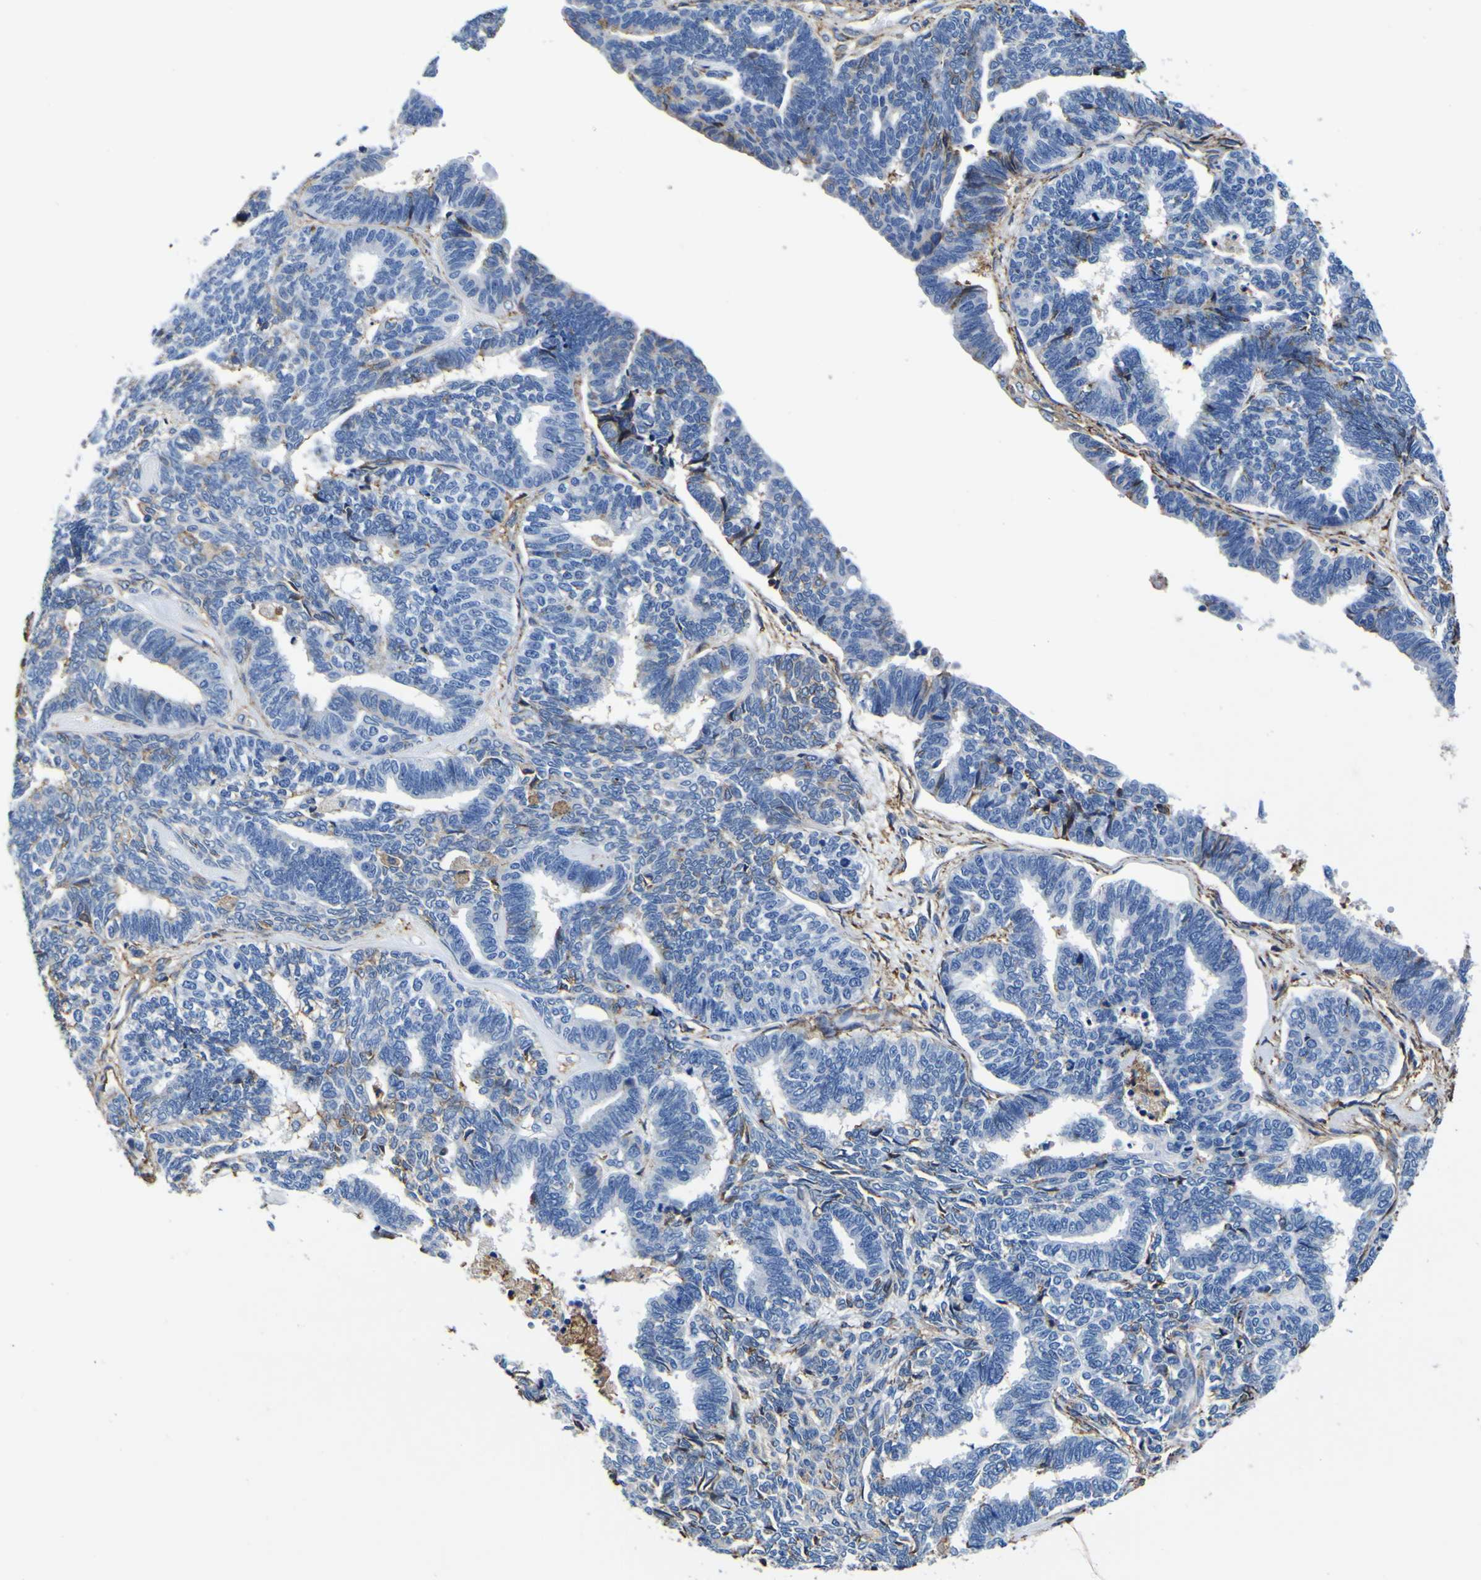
{"staining": {"intensity": "negative", "quantity": "none", "location": "none"}, "tissue": "endometrial cancer", "cell_type": "Tumor cells", "image_type": "cancer", "snomed": [{"axis": "morphology", "description": "Adenocarcinoma, NOS"}, {"axis": "topography", "description": "Endometrium"}], "caption": "IHC image of neoplastic tissue: endometrial cancer (adenocarcinoma) stained with DAB (3,3'-diaminobenzidine) displays no significant protein expression in tumor cells.", "gene": "PXDN", "patient": {"sex": "female", "age": 70}}